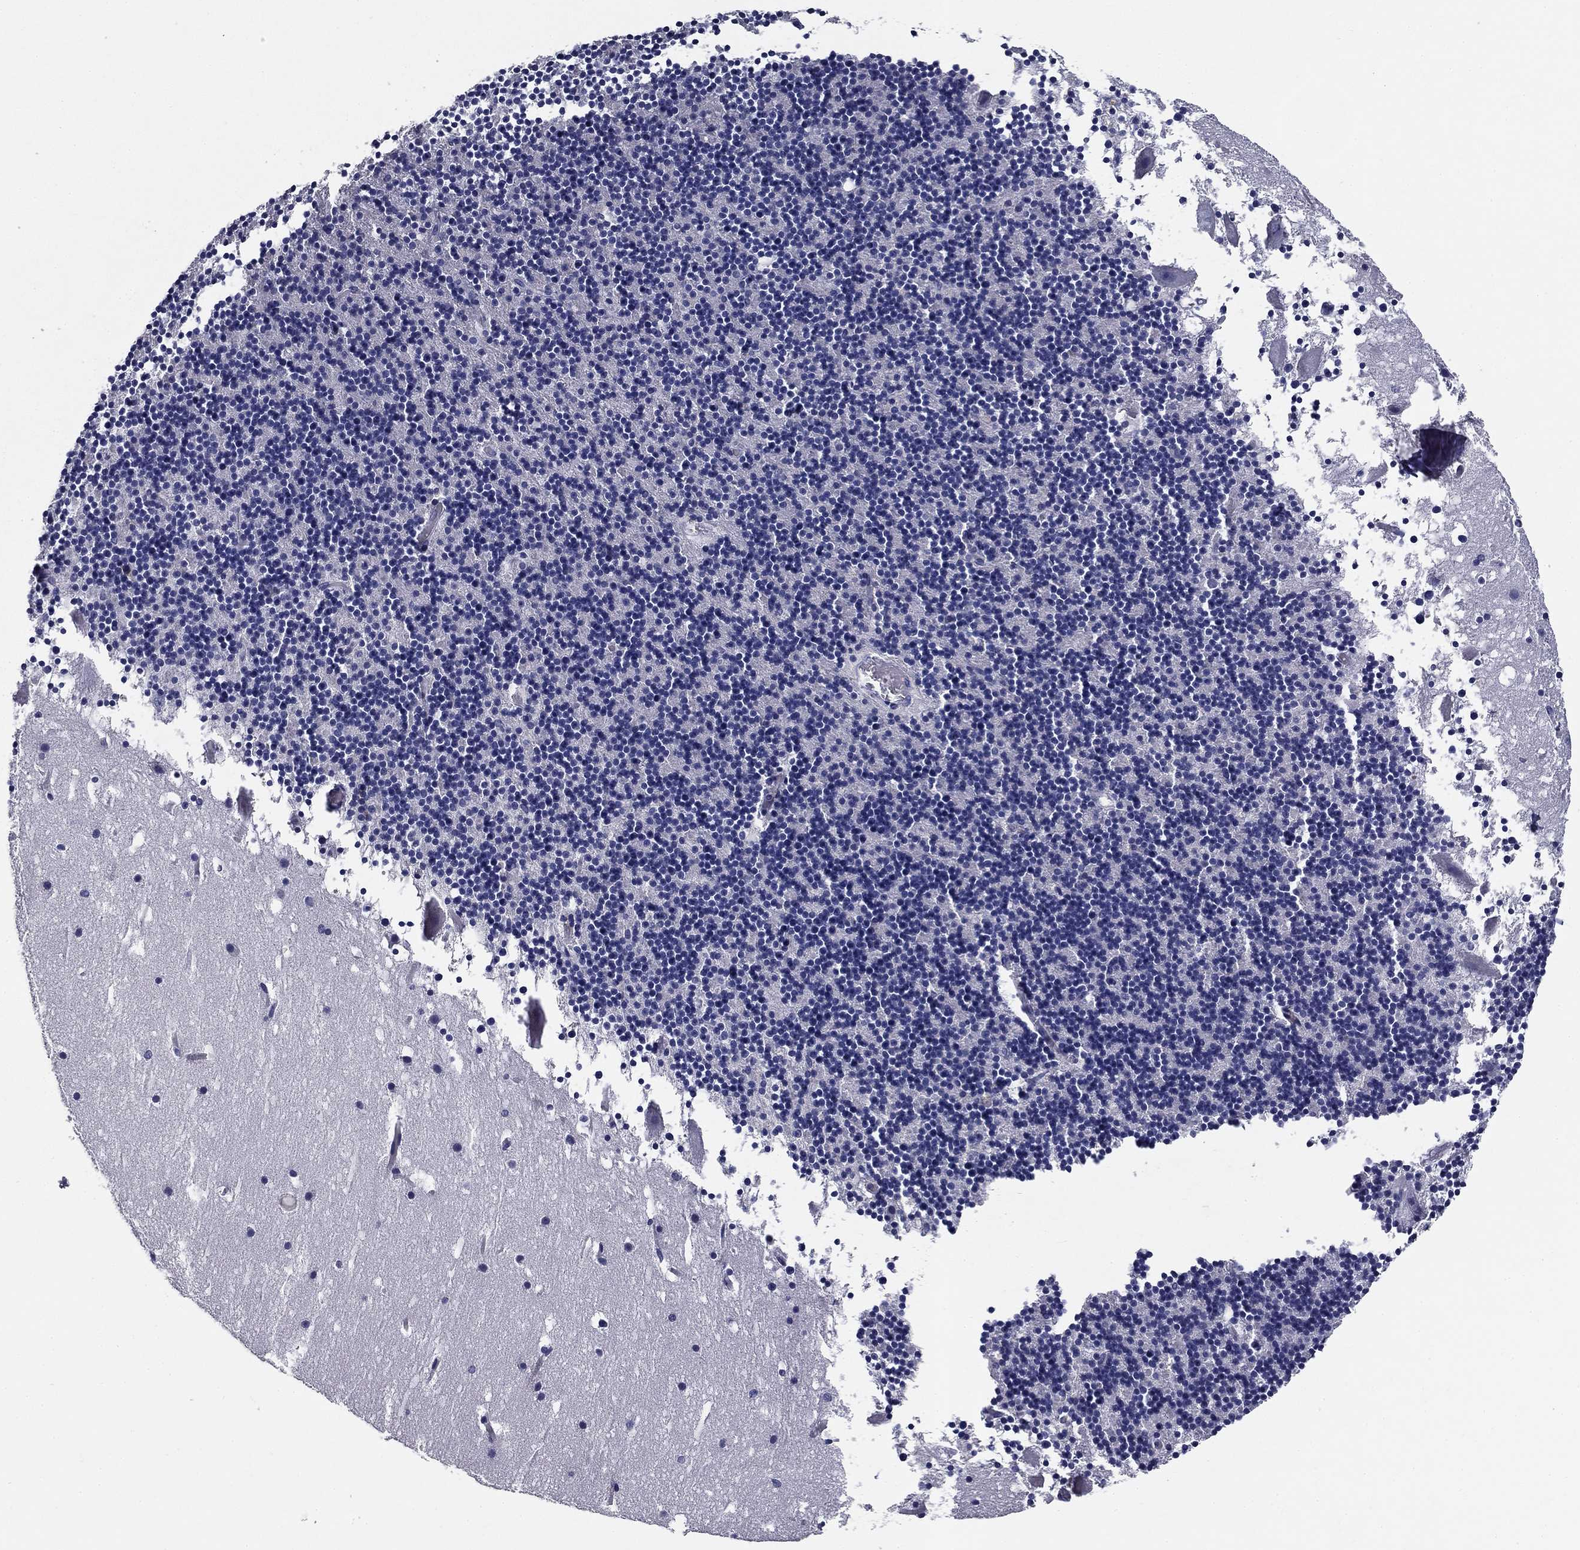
{"staining": {"intensity": "negative", "quantity": "none", "location": "none"}, "tissue": "cerebellum", "cell_type": "Cells in granular layer", "image_type": "normal", "snomed": [{"axis": "morphology", "description": "Normal tissue, NOS"}, {"axis": "topography", "description": "Cerebellum"}], "caption": "IHC histopathology image of unremarkable cerebellum stained for a protein (brown), which exhibits no positivity in cells in granular layer. (Stains: DAB IHC with hematoxylin counter stain, Microscopy: brightfield microscopy at high magnification).", "gene": "CD274", "patient": {"sex": "male", "age": 37}}